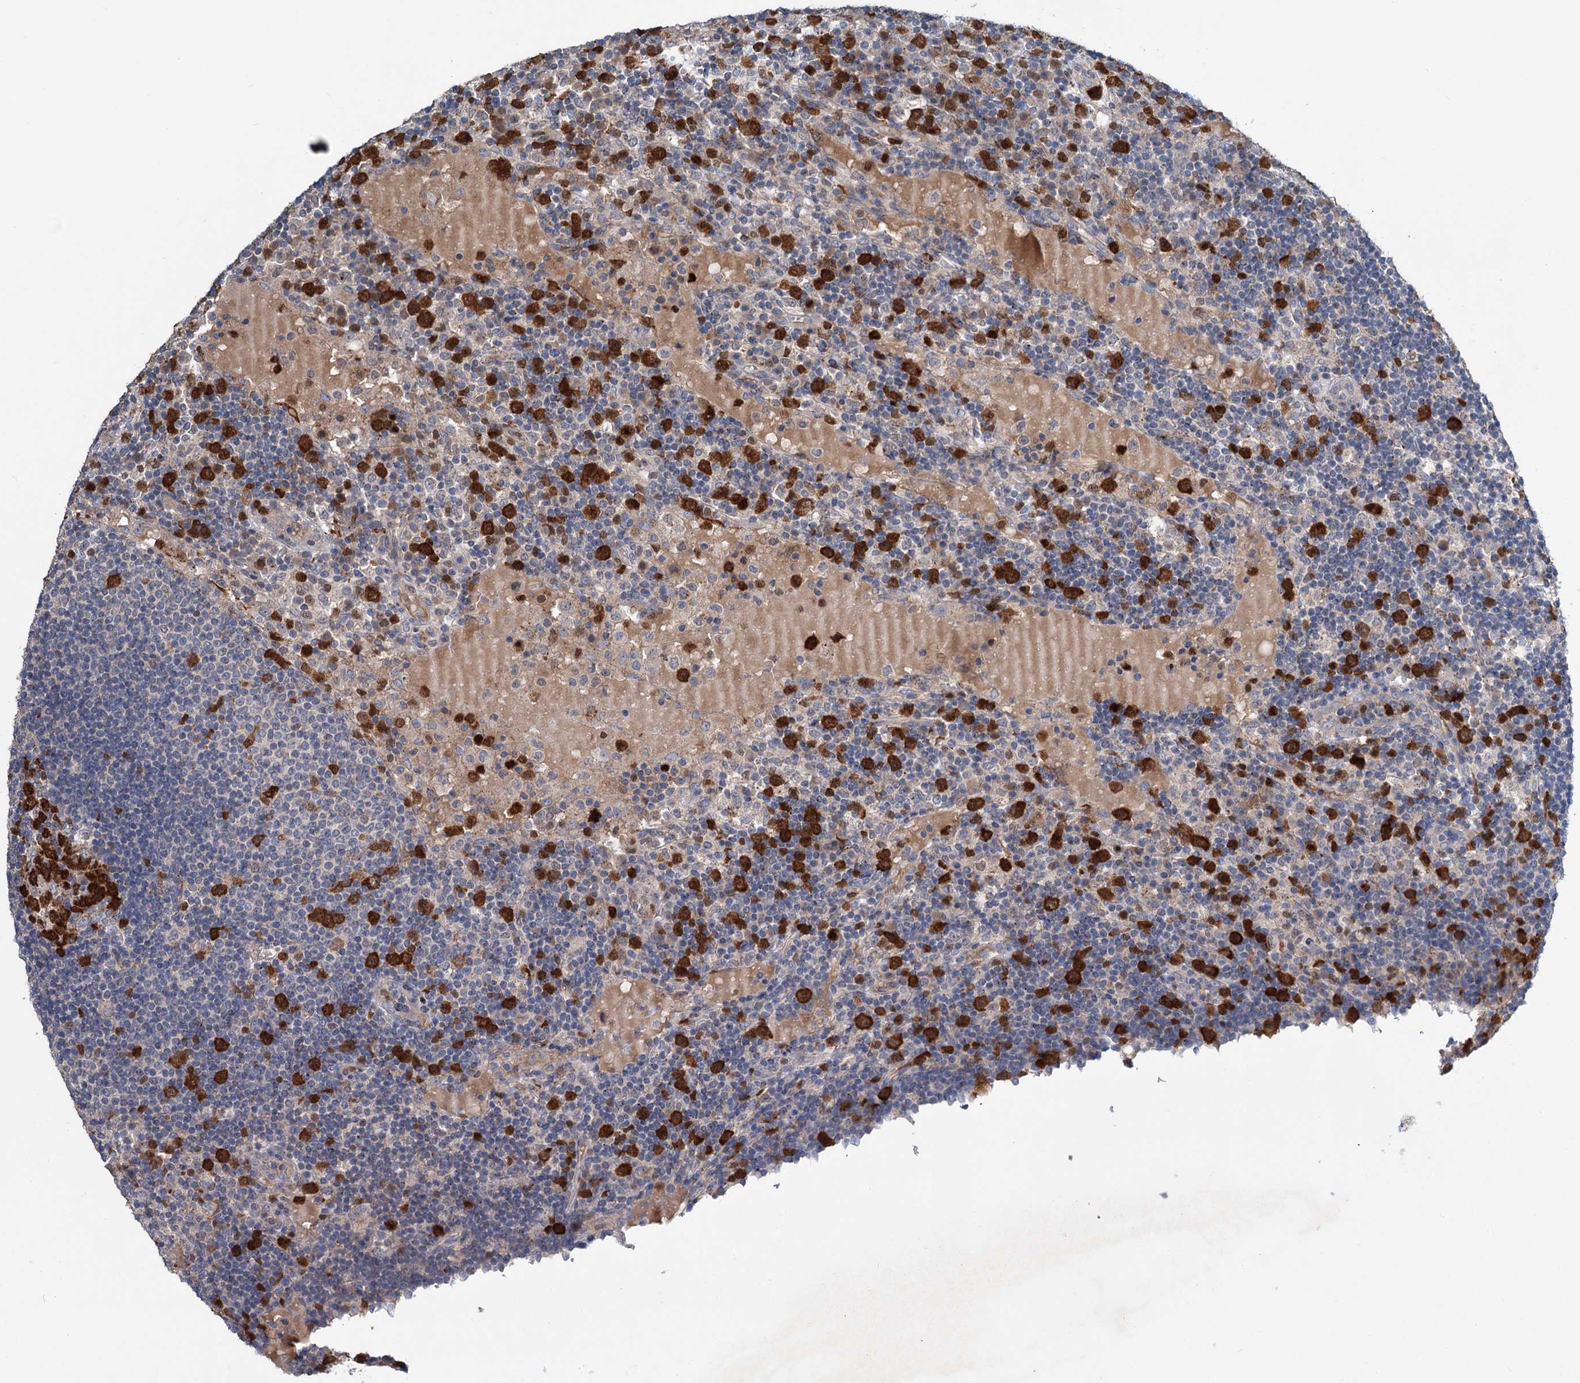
{"staining": {"intensity": "strong", "quantity": "25%-75%", "location": "cytoplasmic/membranous,nuclear"}, "tissue": "lymph node", "cell_type": "Germinal center cells", "image_type": "normal", "snomed": [{"axis": "morphology", "description": "Normal tissue, NOS"}, {"axis": "topography", "description": "Lymph node"}], "caption": "Immunohistochemical staining of normal lymph node demonstrates high levels of strong cytoplasmic/membranous,nuclear positivity in approximately 25%-75% of germinal center cells. The staining was performed using DAB (3,3'-diaminobenzidine), with brown indicating positive protein expression. Nuclei are stained blue with hematoxylin.", "gene": "NCAPD2", "patient": {"sex": "female", "age": 53}}